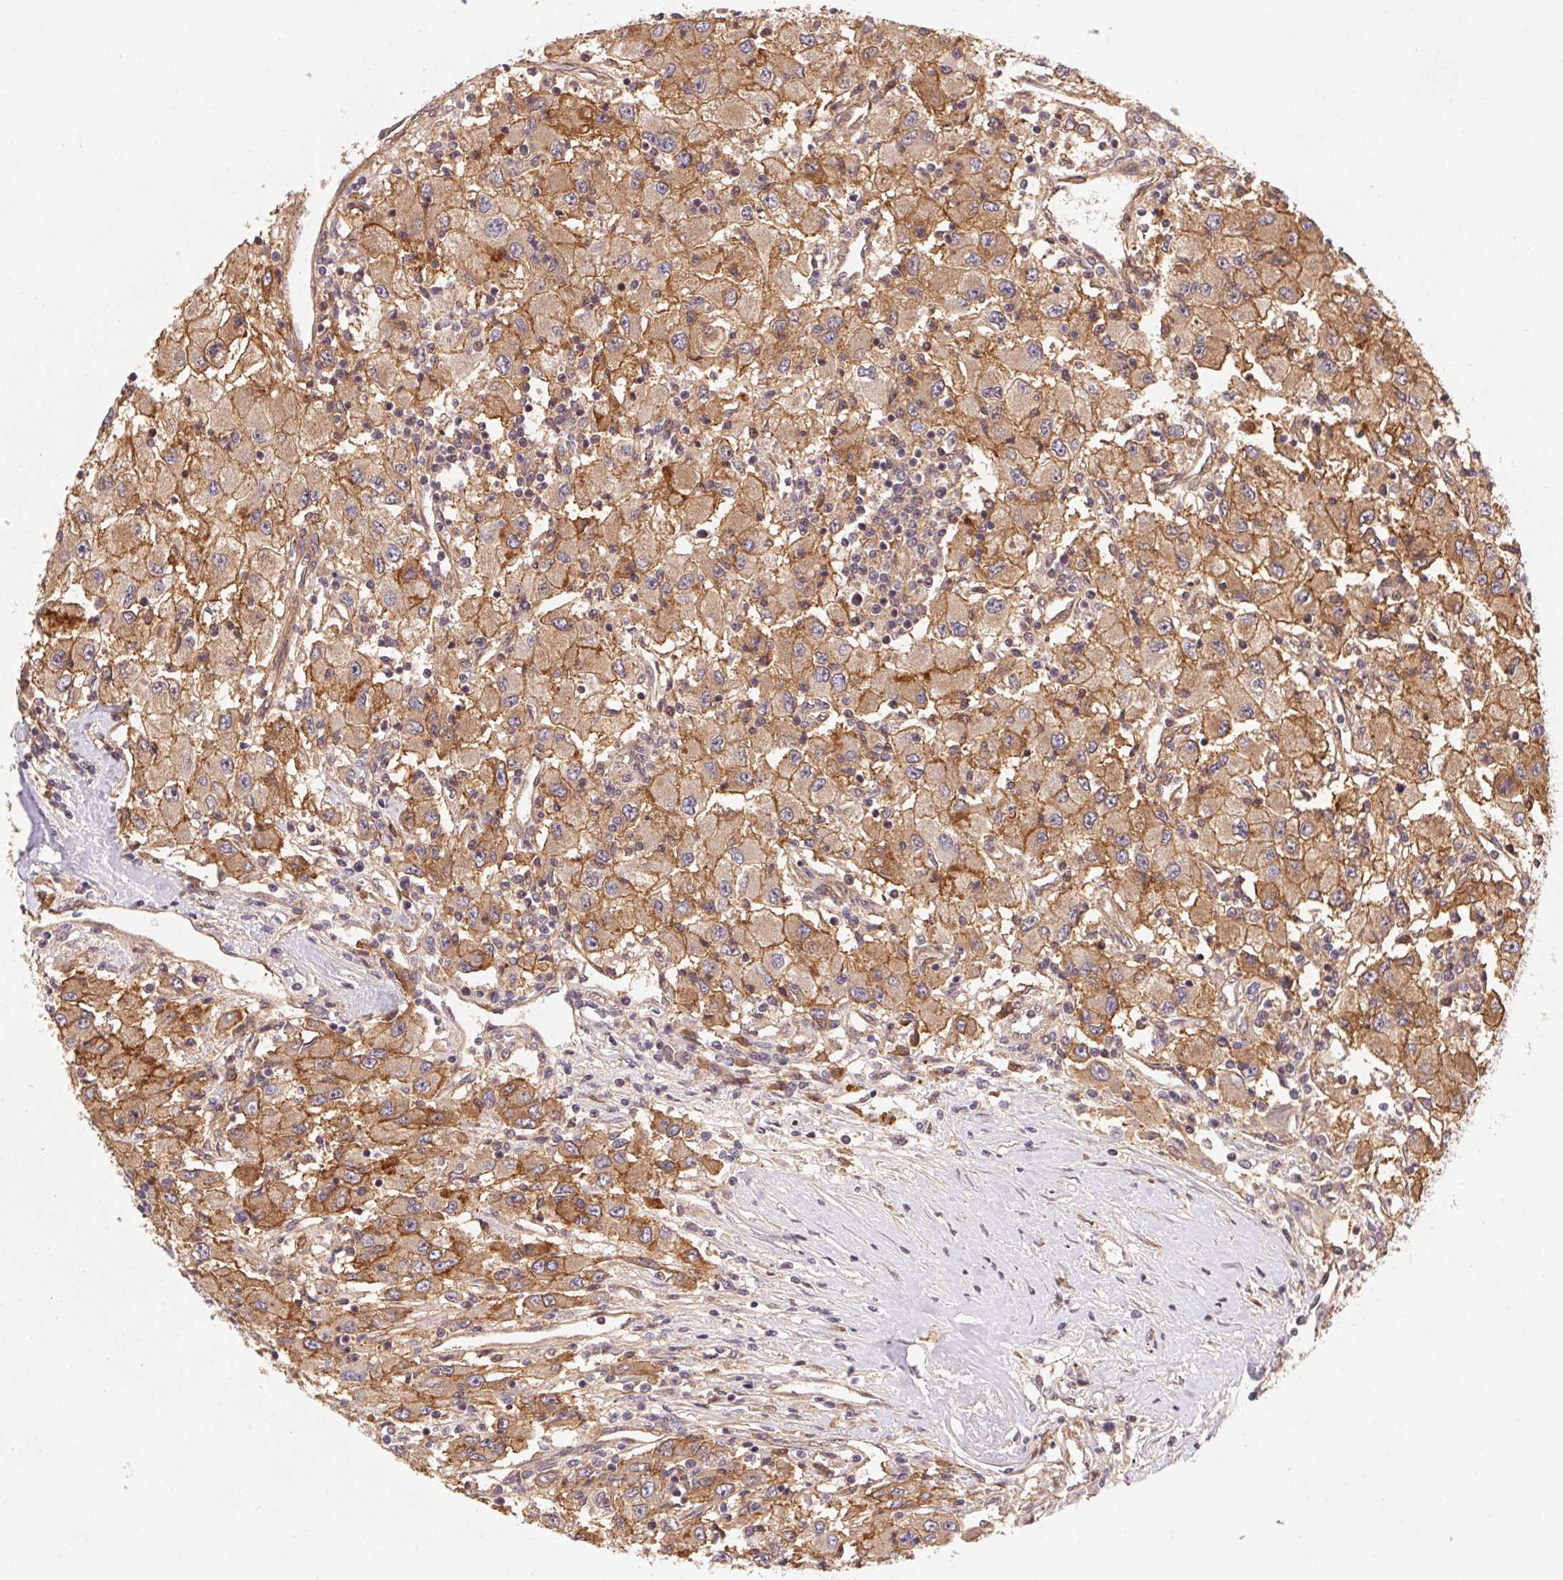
{"staining": {"intensity": "weak", "quantity": ">75%", "location": "cytoplasmic/membranous"}, "tissue": "renal cancer", "cell_type": "Tumor cells", "image_type": "cancer", "snomed": [{"axis": "morphology", "description": "Adenocarcinoma, NOS"}, {"axis": "topography", "description": "Kidney"}], "caption": "Tumor cells demonstrate low levels of weak cytoplasmic/membranous positivity in approximately >75% of cells in human renal cancer (adenocarcinoma).", "gene": "SLC52A2", "patient": {"sex": "female", "age": 67}}